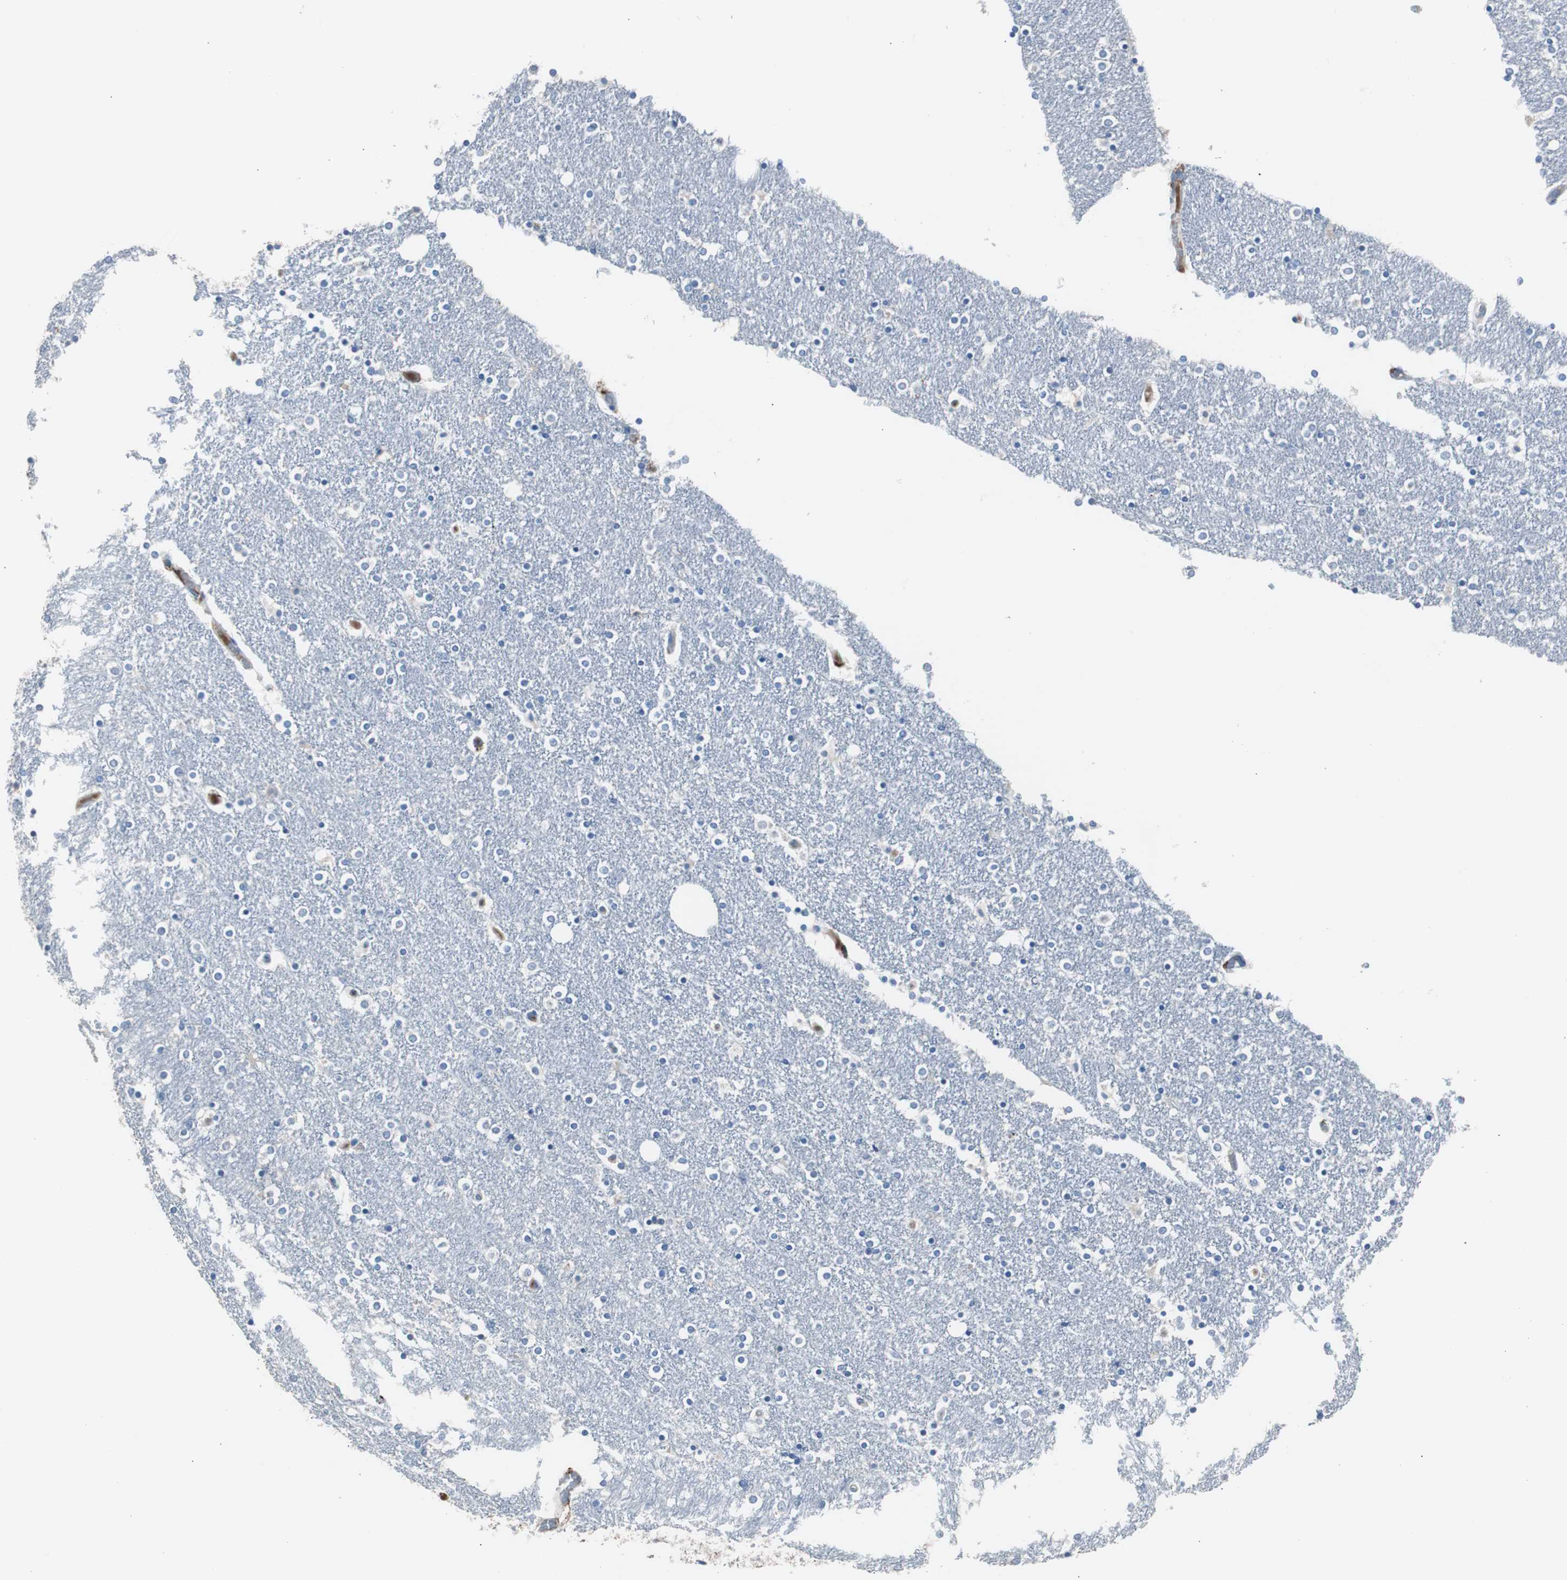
{"staining": {"intensity": "negative", "quantity": "none", "location": "none"}, "tissue": "caudate", "cell_type": "Glial cells", "image_type": "normal", "snomed": [{"axis": "morphology", "description": "Normal tissue, NOS"}, {"axis": "topography", "description": "Lateral ventricle wall"}], "caption": "DAB immunohistochemical staining of benign human caudate shows no significant expression in glial cells.", "gene": "FCGR2B", "patient": {"sex": "female", "age": 54}}